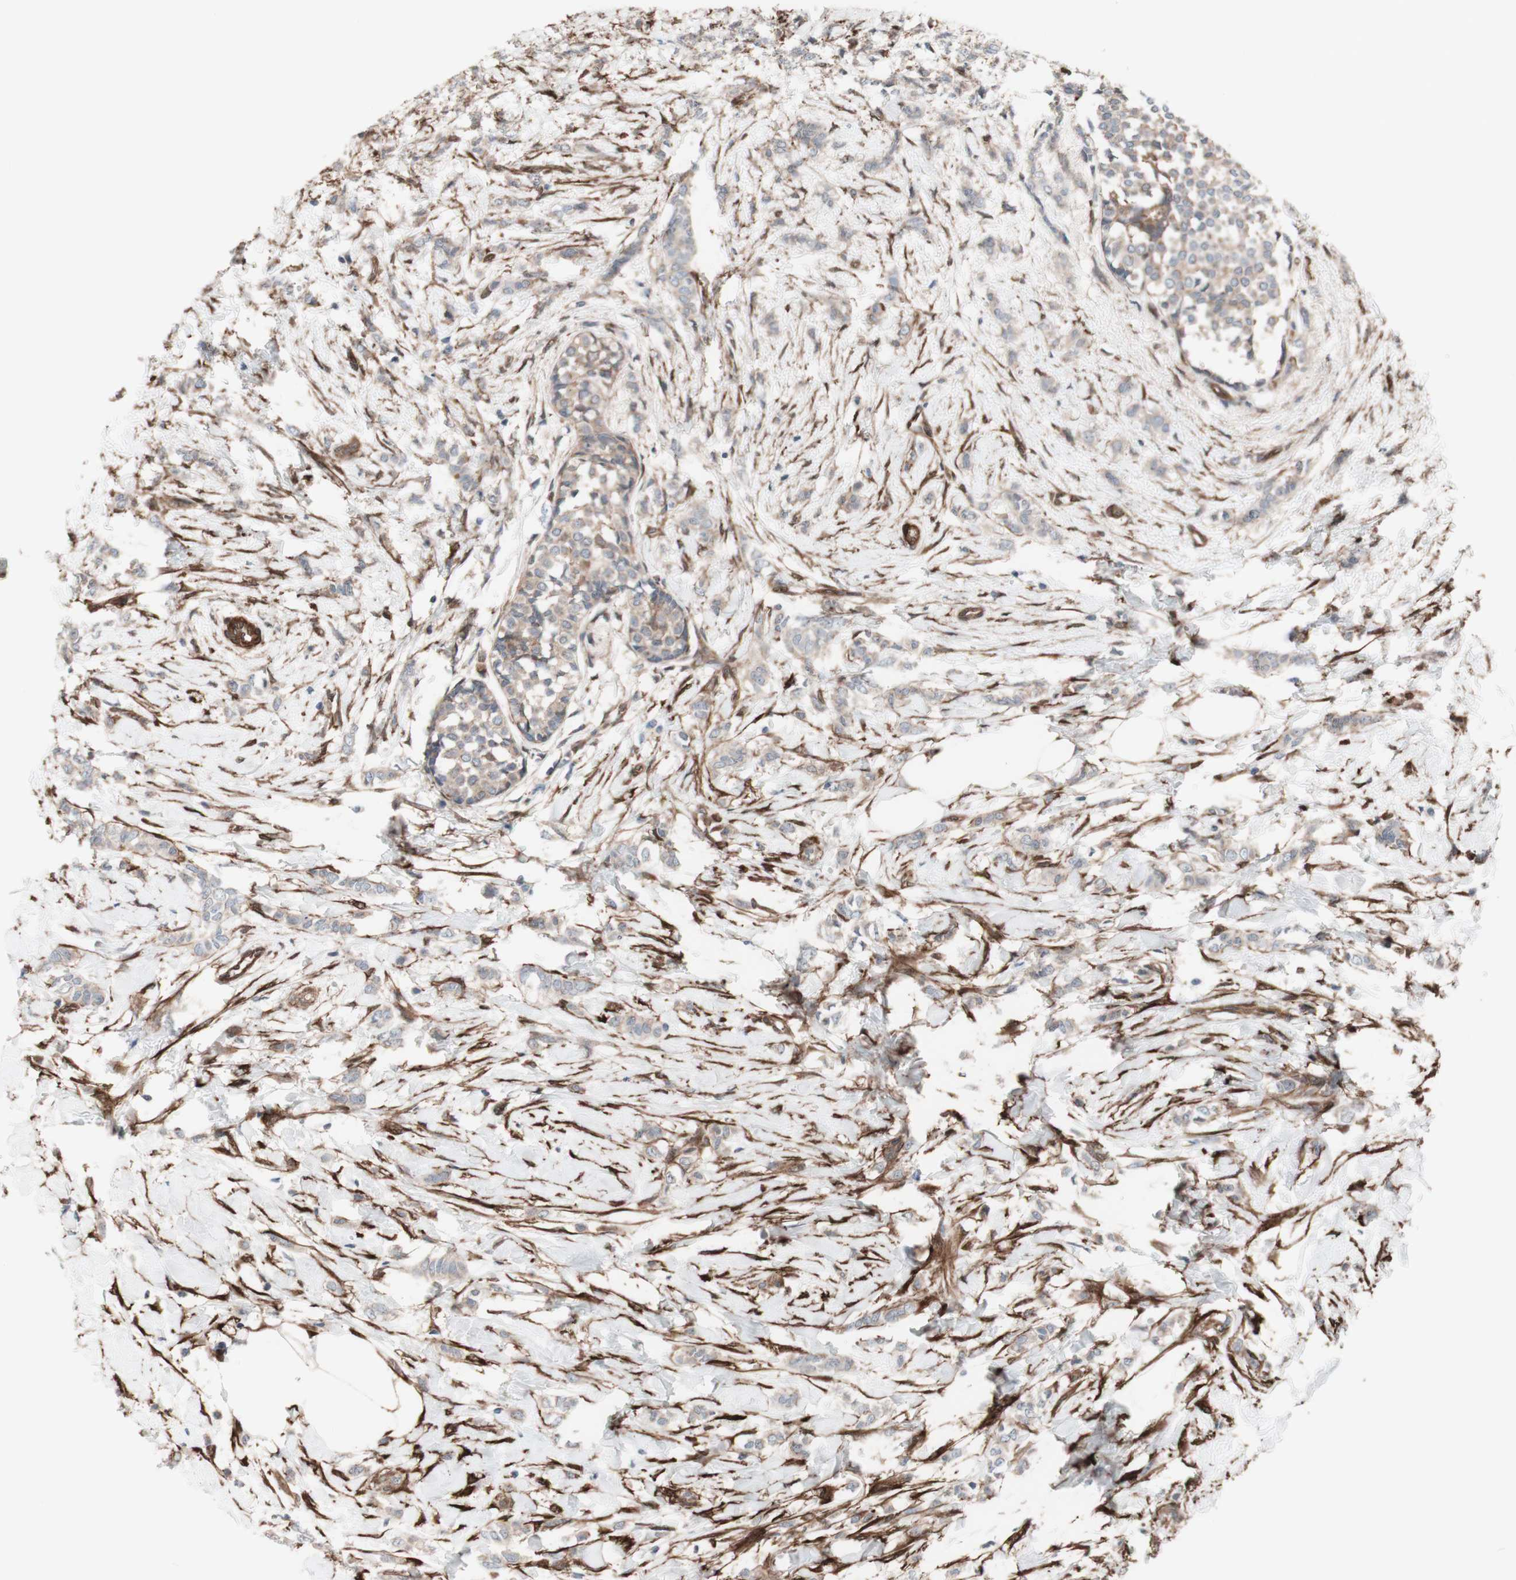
{"staining": {"intensity": "weak", "quantity": ">75%", "location": "cytoplasmic/membranous"}, "tissue": "breast cancer", "cell_type": "Tumor cells", "image_type": "cancer", "snomed": [{"axis": "morphology", "description": "Lobular carcinoma, in situ"}, {"axis": "morphology", "description": "Lobular carcinoma"}, {"axis": "topography", "description": "Breast"}], "caption": "This histopathology image reveals lobular carcinoma (breast) stained with immunohistochemistry to label a protein in brown. The cytoplasmic/membranous of tumor cells show weak positivity for the protein. Nuclei are counter-stained blue.", "gene": "CNN3", "patient": {"sex": "female", "age": 41}}